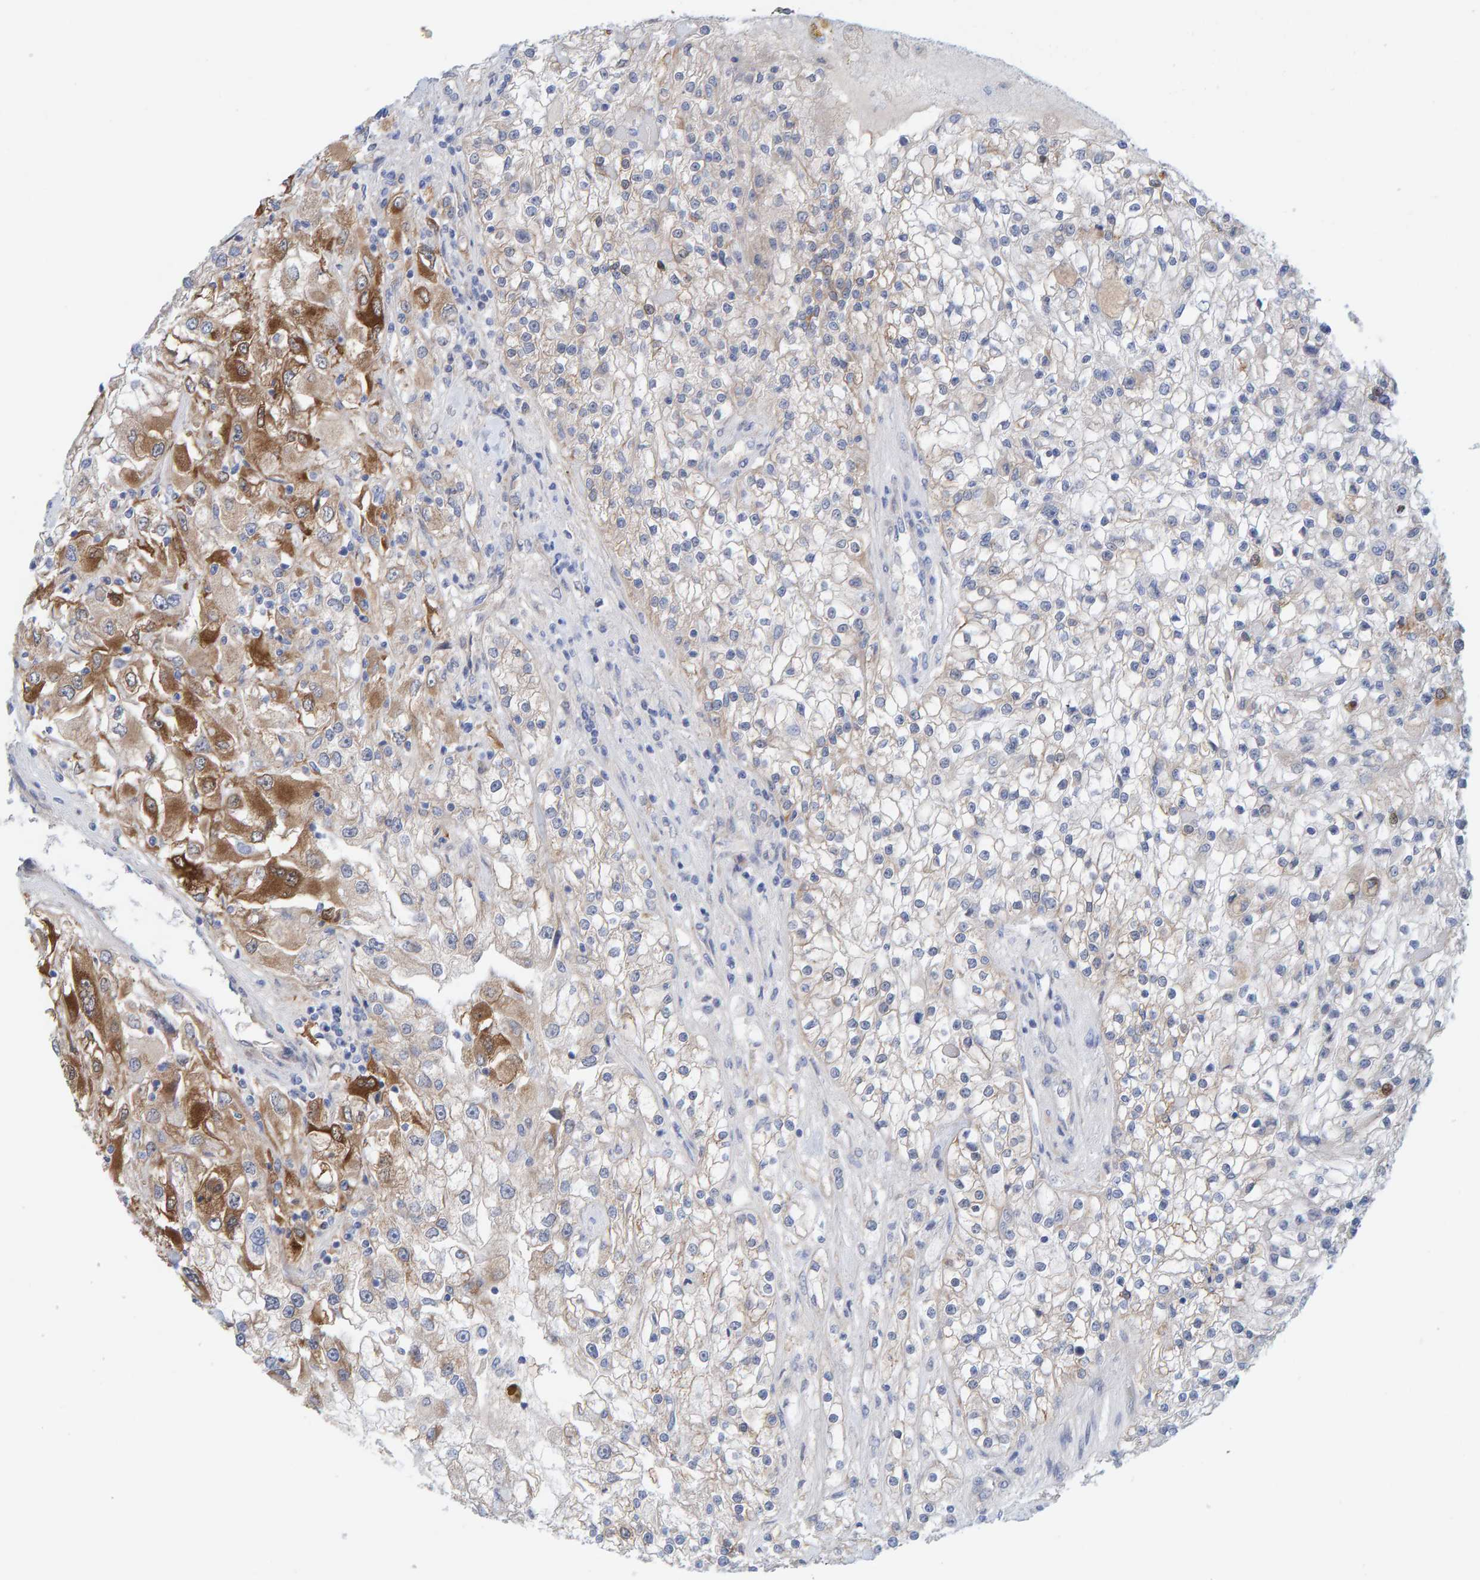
{"staining": {"intensity": "moderate", "quantity": "25%-75%", "location": "cytoplasmic/membranous"}, "tissue": "renal cancer", "cell_type": "Tumor cells", "image_type": "cancer", "snomed": [{"axis": "morphology", "description": "Adenocarcinoma, NOS"}, {"axis": "topography", "description": "Kidney"}], "caption": "Moderate cytoplasmic/membranous staining is appreciated in about 25%-75% of tumor cells in renal cancer.", "gene": "KLHL11", "patient": {"sex": "female", "age": 52}}